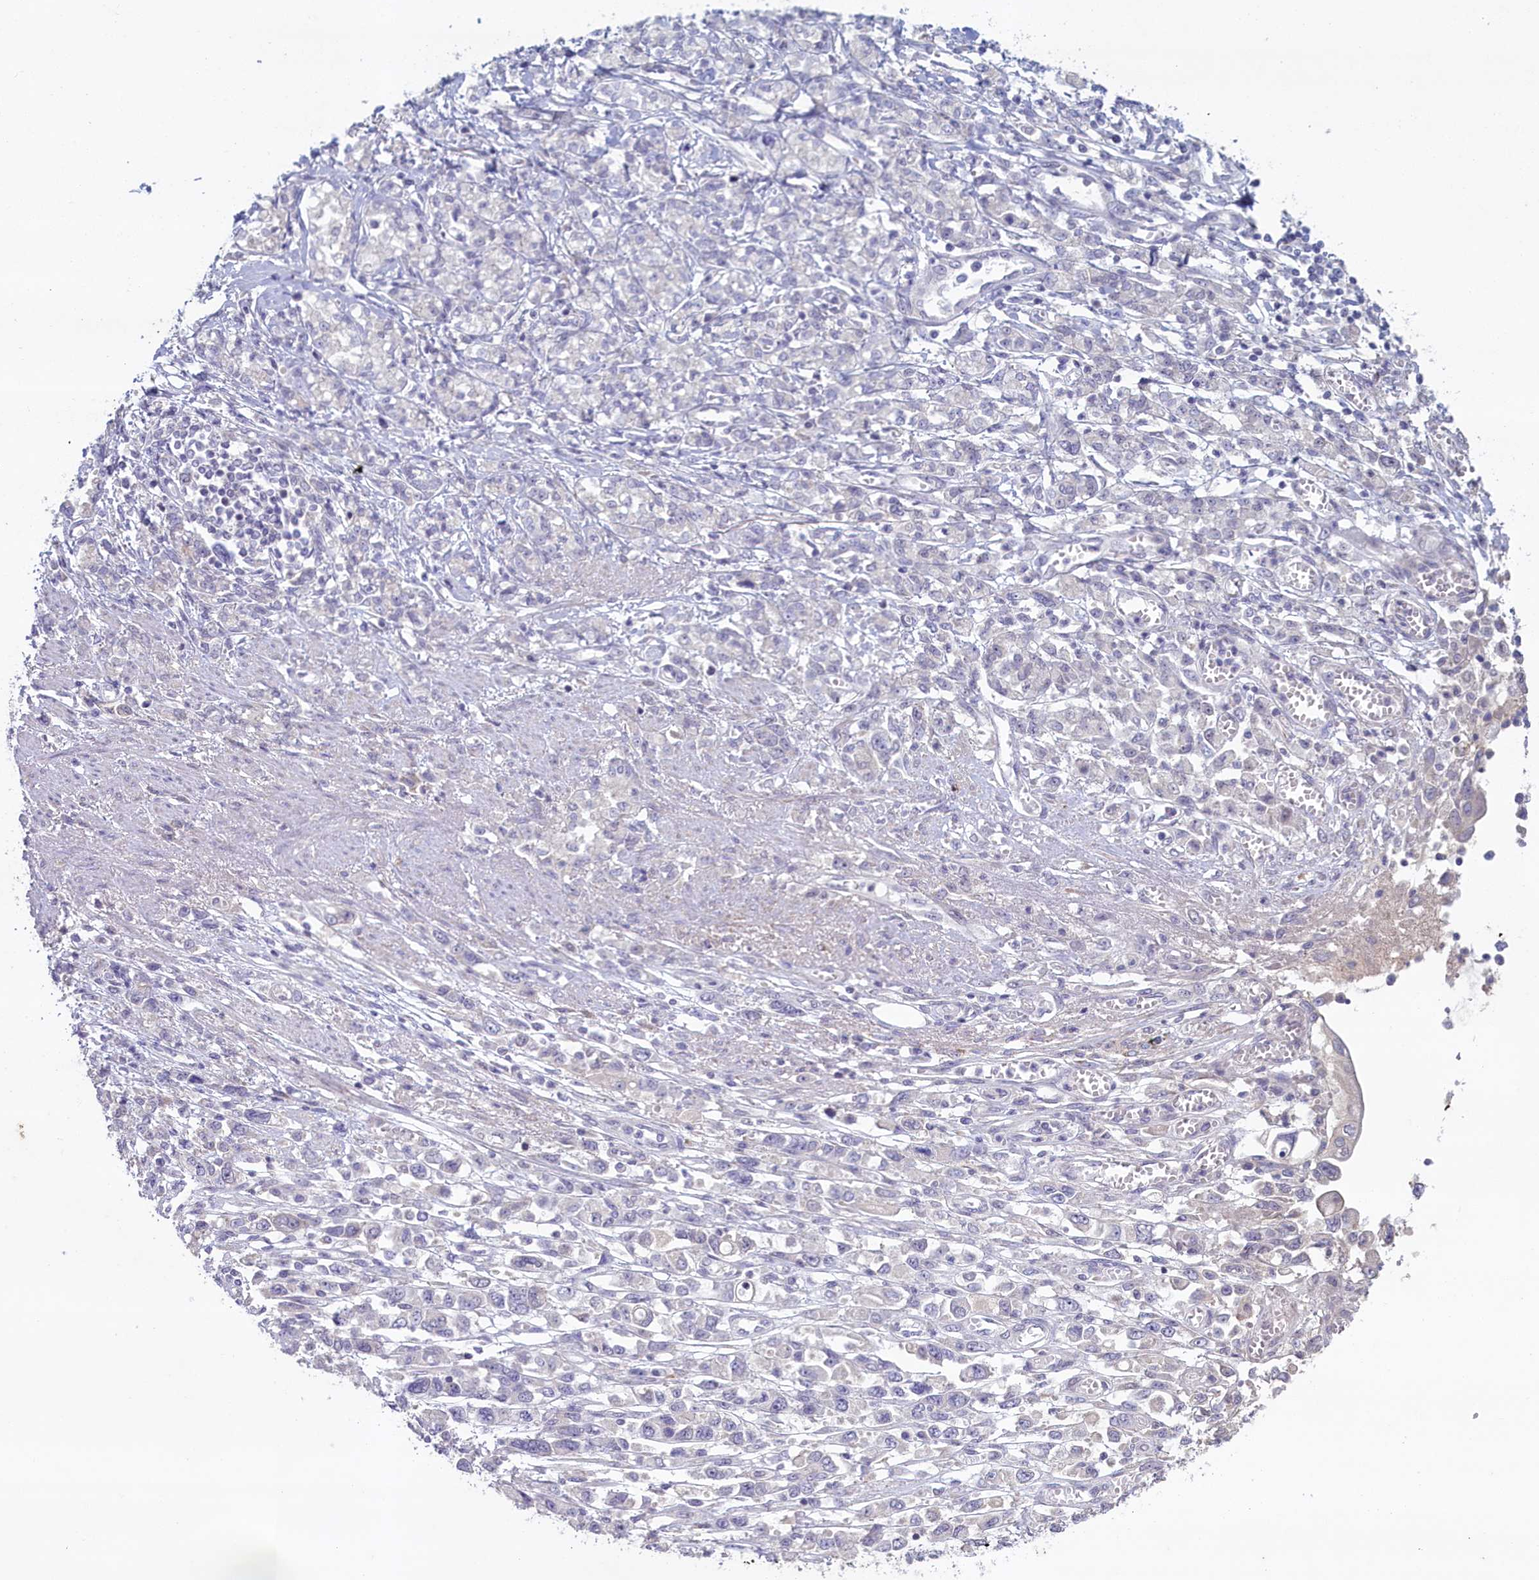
{"staining": {"intensity": "negative", "quantity": "none", "location": "none"}, "tissue": "stomach cancer", "cell_type": "Tumor cells", "image_type": "cancer", "snomed": [{"axis": "morphology", "description": "Adenocarcinoma, NOS"}, {"axis": "topography", "description": "Stomach"}], "caption": "There is no significant positivity in tumor cells of stomach cancer.", "gene": "ATF7IP2", "patient": {"sex": "female", "age": 76}}